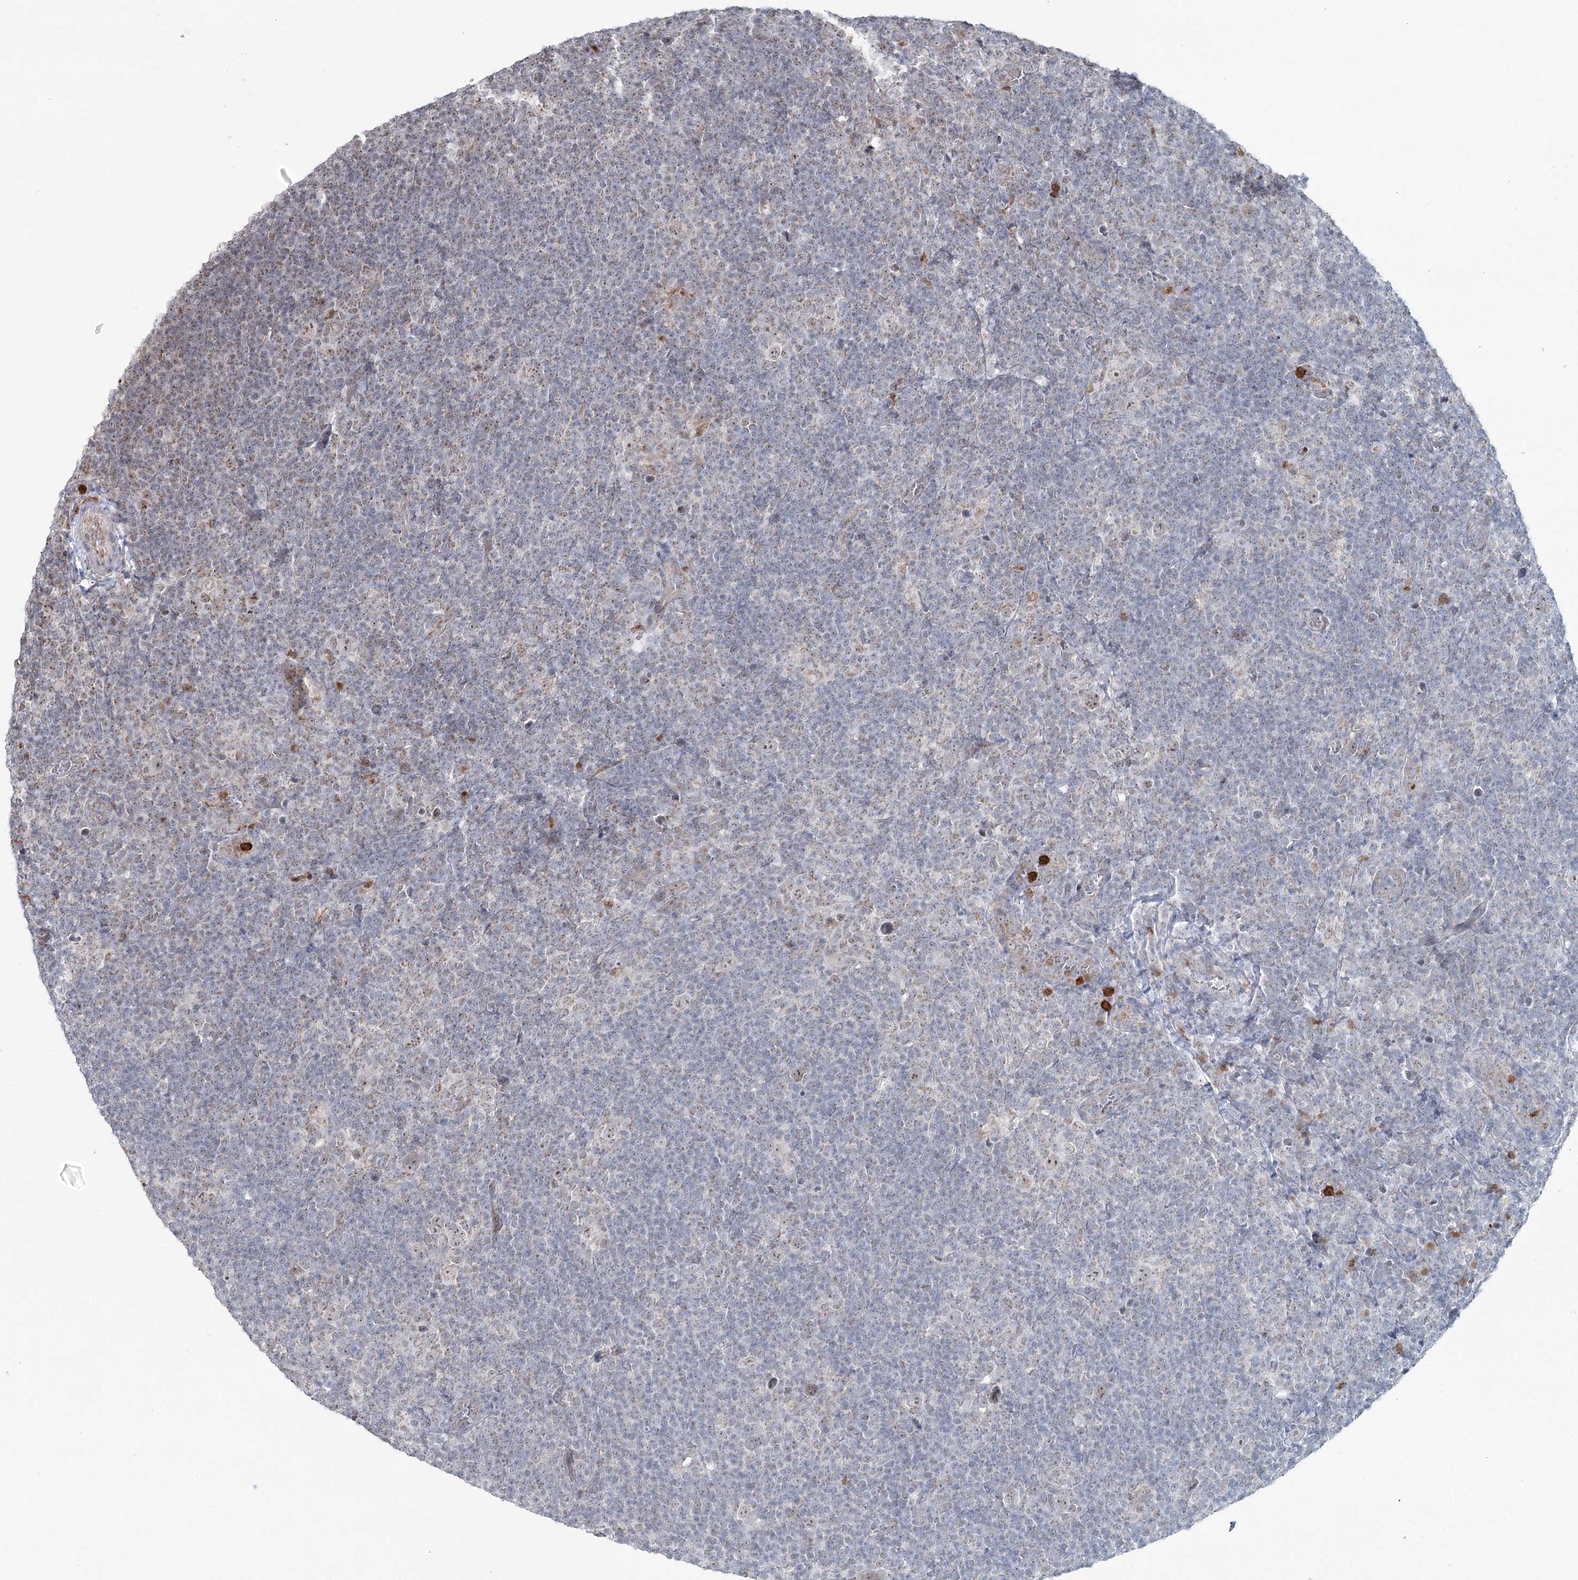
{"staining": {"intensity": "weak", "quantity": ">75%", "location": "nuclear"}, "tissue": "lymphoma", "cell_type": "Tumor cells", "image_type": "cancer", "snomed": [{"axis": "morphology", "description": "Hodgkin's disease, NOS"}, {"axis": "topography", "description": "Lymph node"}], "caption": "About >75% of tumor cells in Hodgkin's disease reveal weak nuclear protein expression as visualized by brown immunohistochemical staining.", "gene": "ATAD1", "patient": {"sex": "female", "age": 57}}